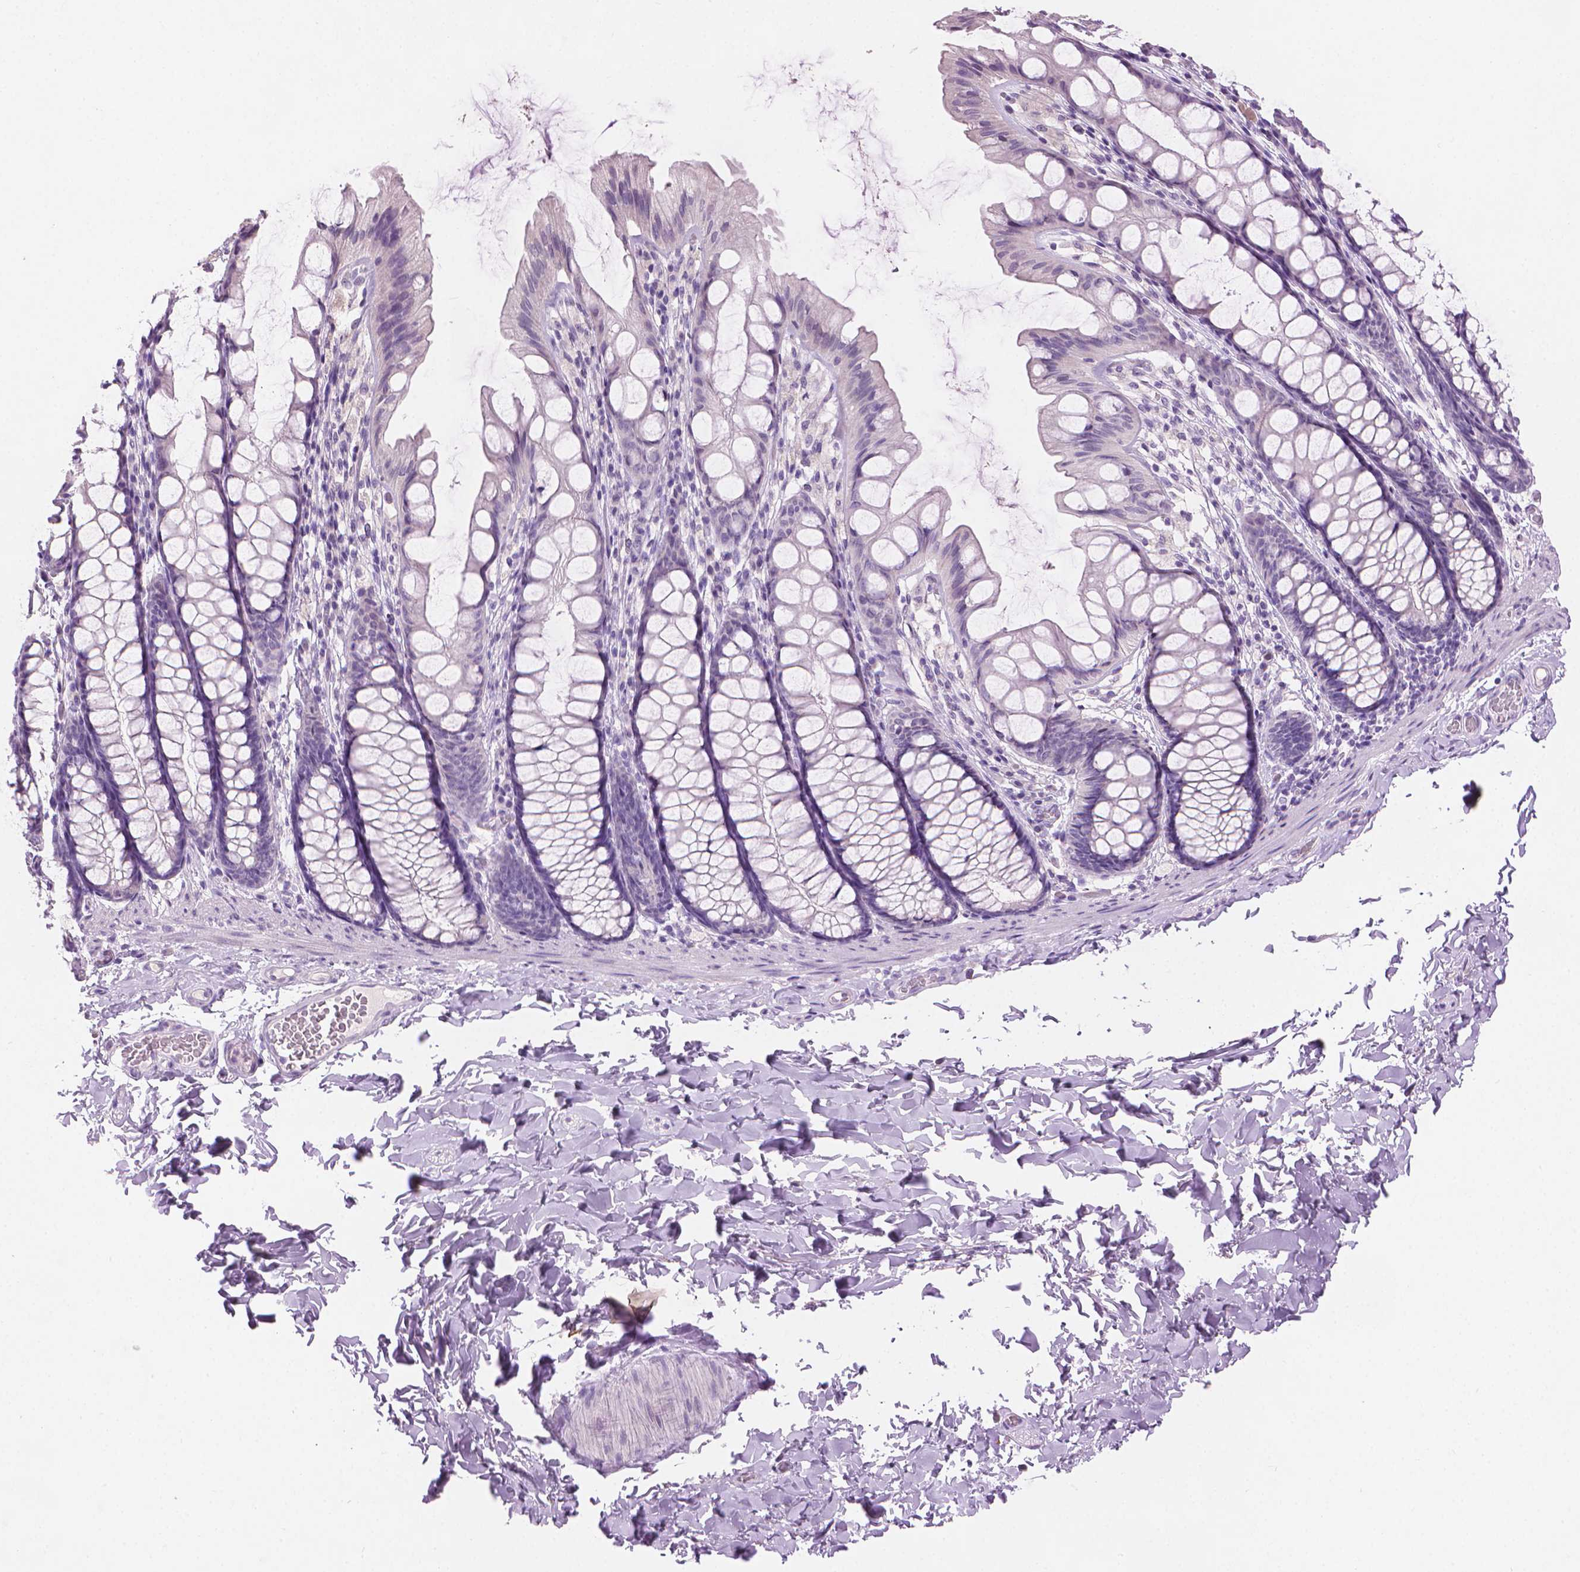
{"staining": {"intensity": "negative", "quantity": "none", "location": "none"}, "tissue": "colon", "cell_type": "Endothelial cells", "image_type": "normal", "snomed": [{"axis": "morphology", "description": "Normal tissue, NOS"}, {"axis": "topography", "description": "Colon"}], "caption": "This photomicrograph is of normal colon stained with immunohistochemistry (IHC) to label a protein in brown with the nuclei are counter-stained blue. There is no expression in endothelial cells.", "gene": "MLANA", "patient": {"sex": "male", "age": 47}}